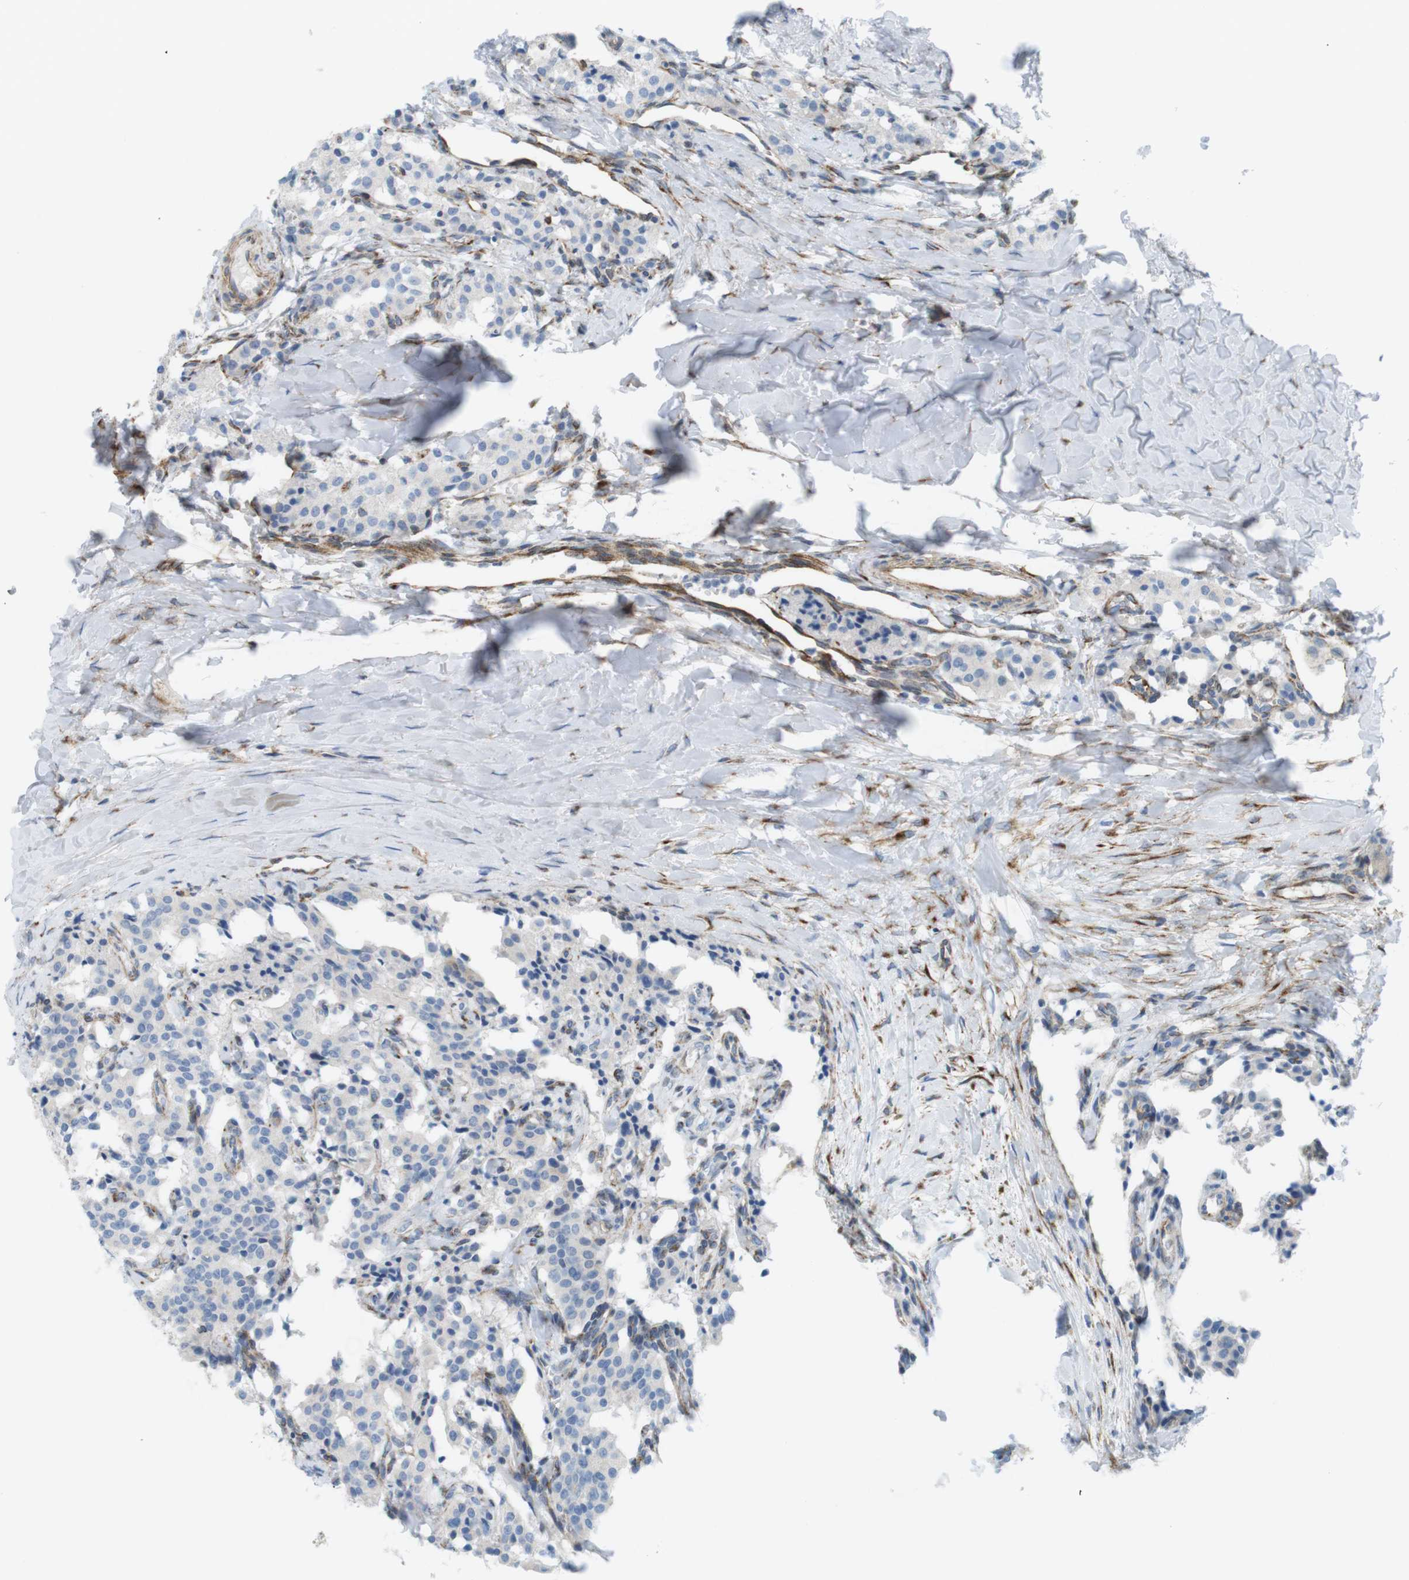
{"staining": {"intensity": "negative", "quantity": "none", "location": "none"}, "tissue": "carcinoid", "cell_type": "Tumor cells", "image_type": "cancer", "snomed": [{"axis": "morphology", "description": "Carcinoid, malignant, NOS"}, {"axis": "topography", "description": "Lung"}], "caption": "Immunohistochemical staining of human carcinoid exhibits no significant expression in tumor cells. (Brightfield microscopy of DAB immunohistochemistry (IHC) at high magnification).", "gene": "MYH9", "patient": {"sex": "male", "age": 30}}